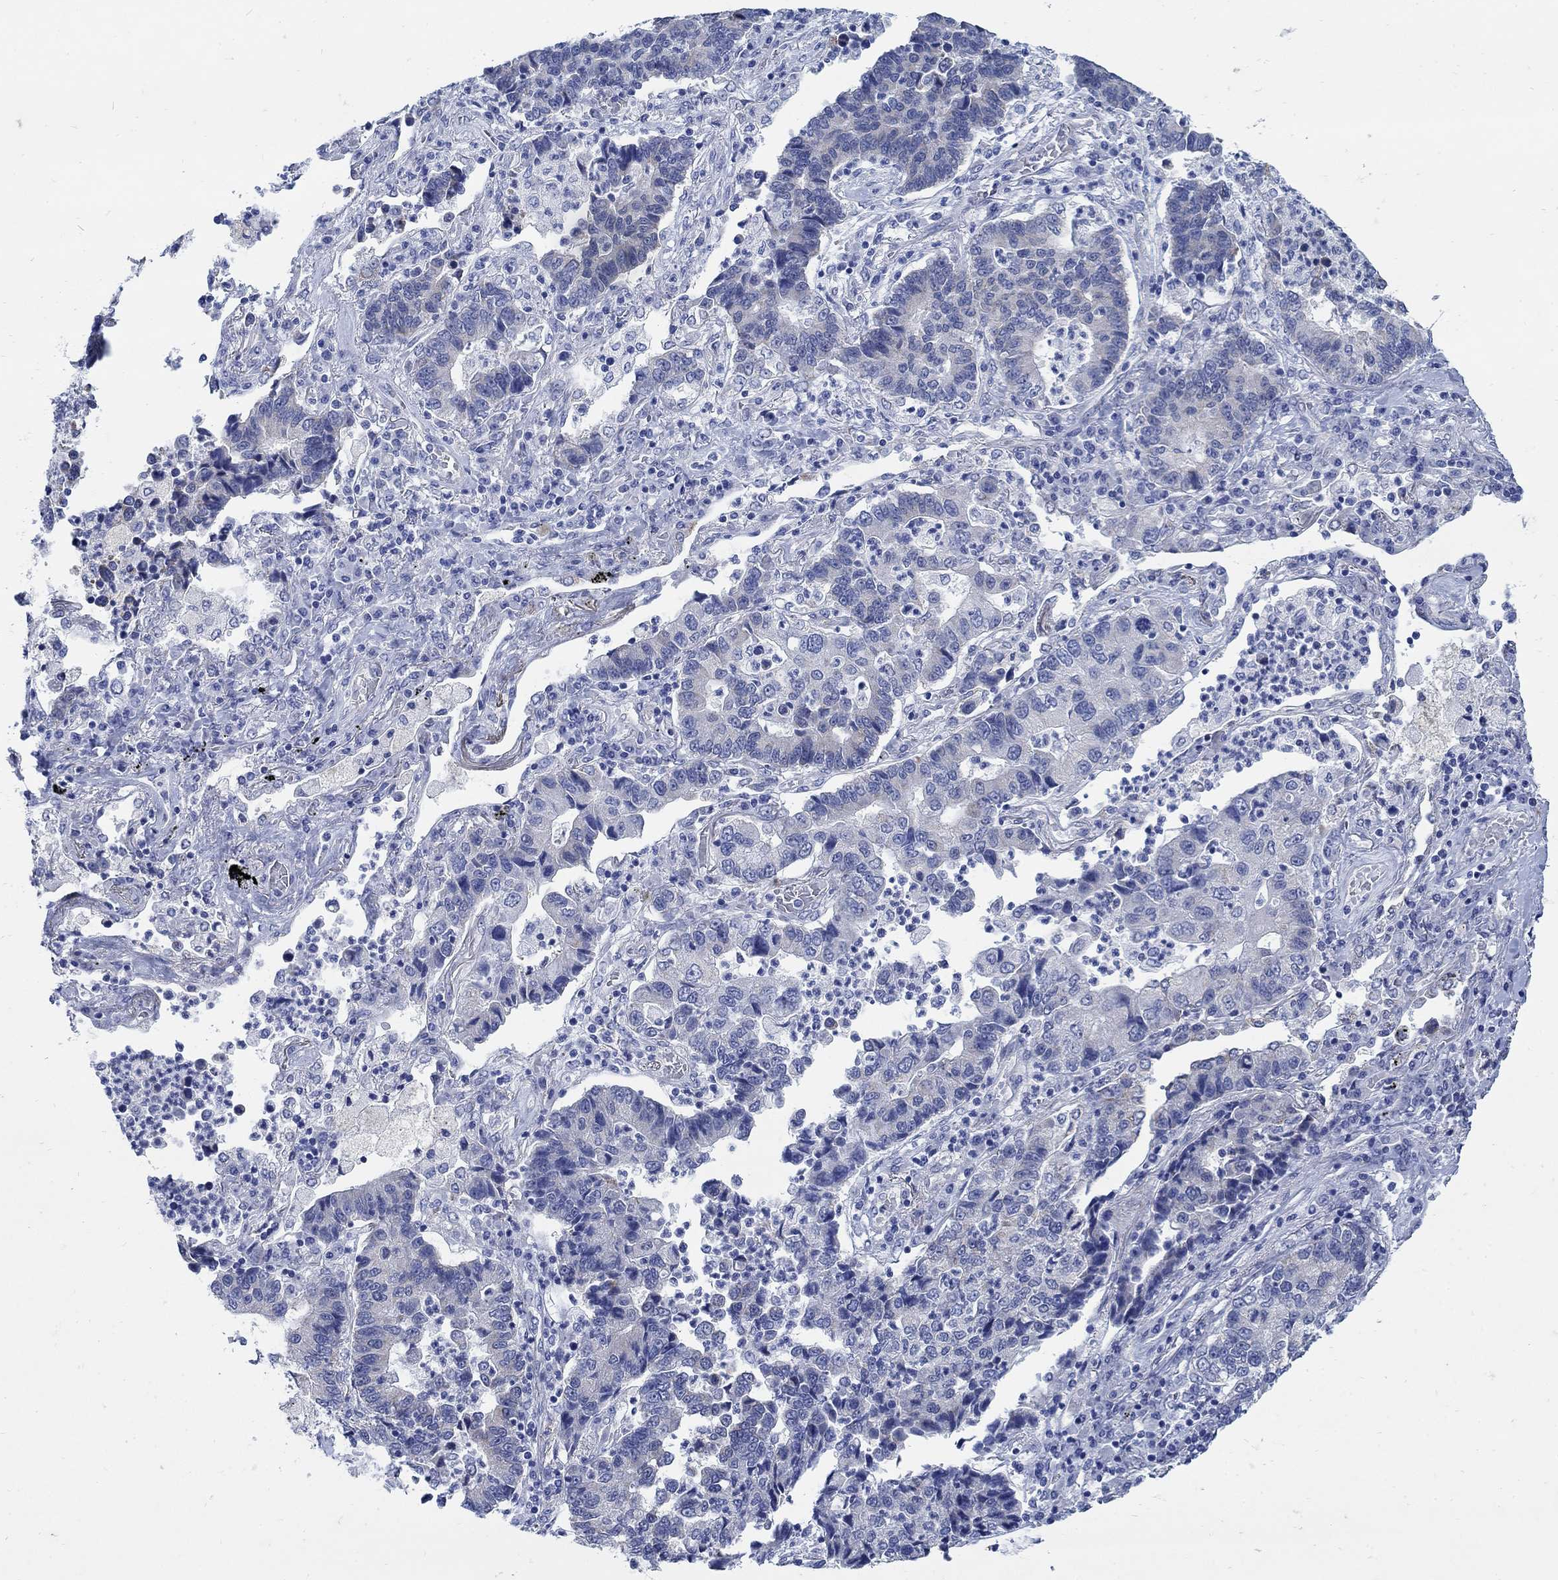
{"staining": {"intensity": "negative", "quantity": "none", "location": "none"}, "tissue": "lung cancer", "cell_type": "Tumor cells", "image_type": "cancer", "snomed": [{"axis": "morphology", "description": "Adenocarcinoma, NOS"}, {"axis": "topography", "description": "Lung"}], "caption": "The image demonstrates no significant staining in tumor cells of lung cancer (adenocarcinoma).", "gene": "ZDHHC14", "patient": {"sex": "female", "age": 57}}